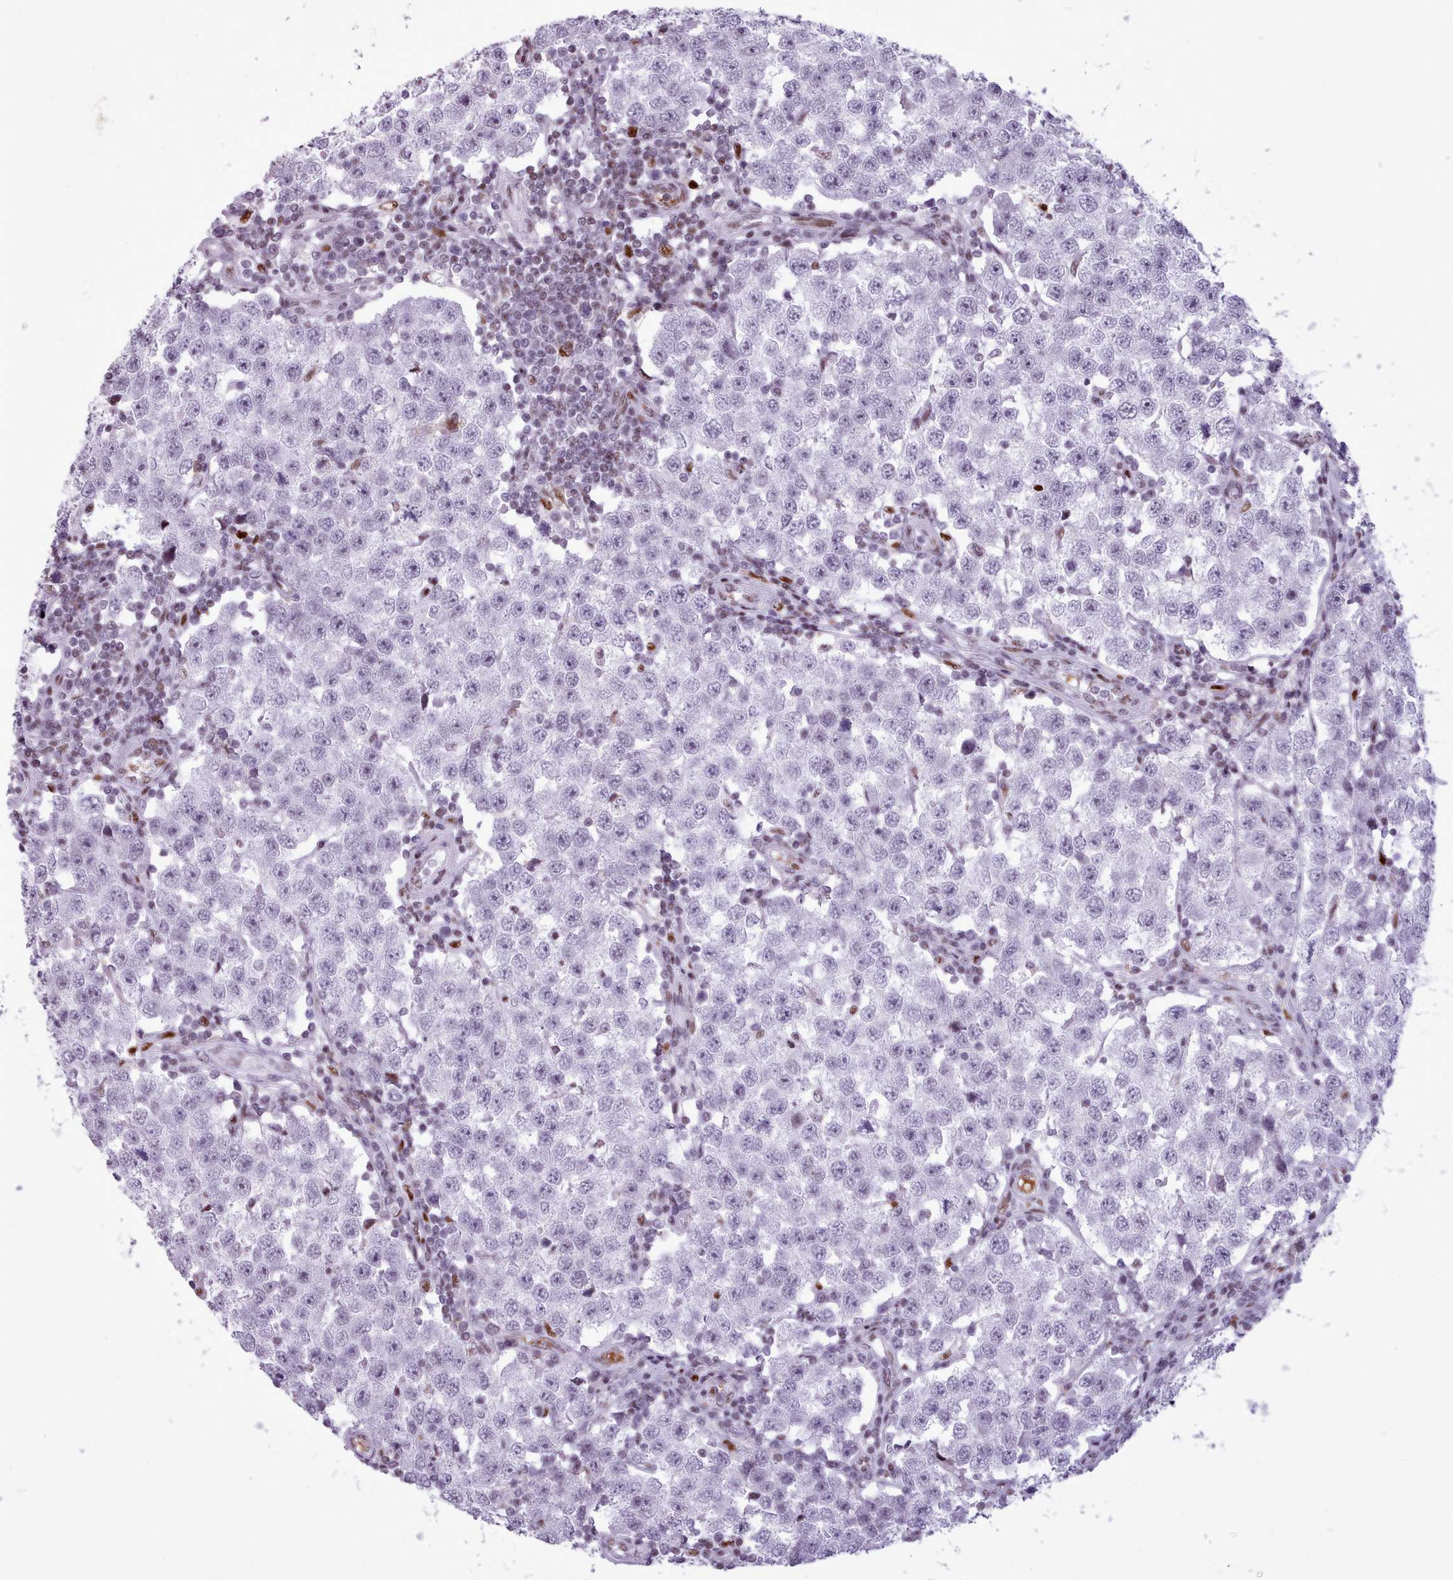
{"staining": {"intensity": "negative", "quantity": "none", "location": "none"}, "tissue": "testis cancer", "cell_type": "Tumor cells", "image_type": "cancer", "snomed": [{"axis": "morphology", "description": "Seminoma, NOS"}, {"axis": "topography", "description": "Testis"}], "caption": "IHC histopathology image of neoplastic tissue: human testis cancer (seminoma) stained with DAB (3,3'-diaminobenzidine) exhibits no significant protein staining in tumor cells.", "gene": "SRSF4", "patient": {"sex": "male", "age": 34}}